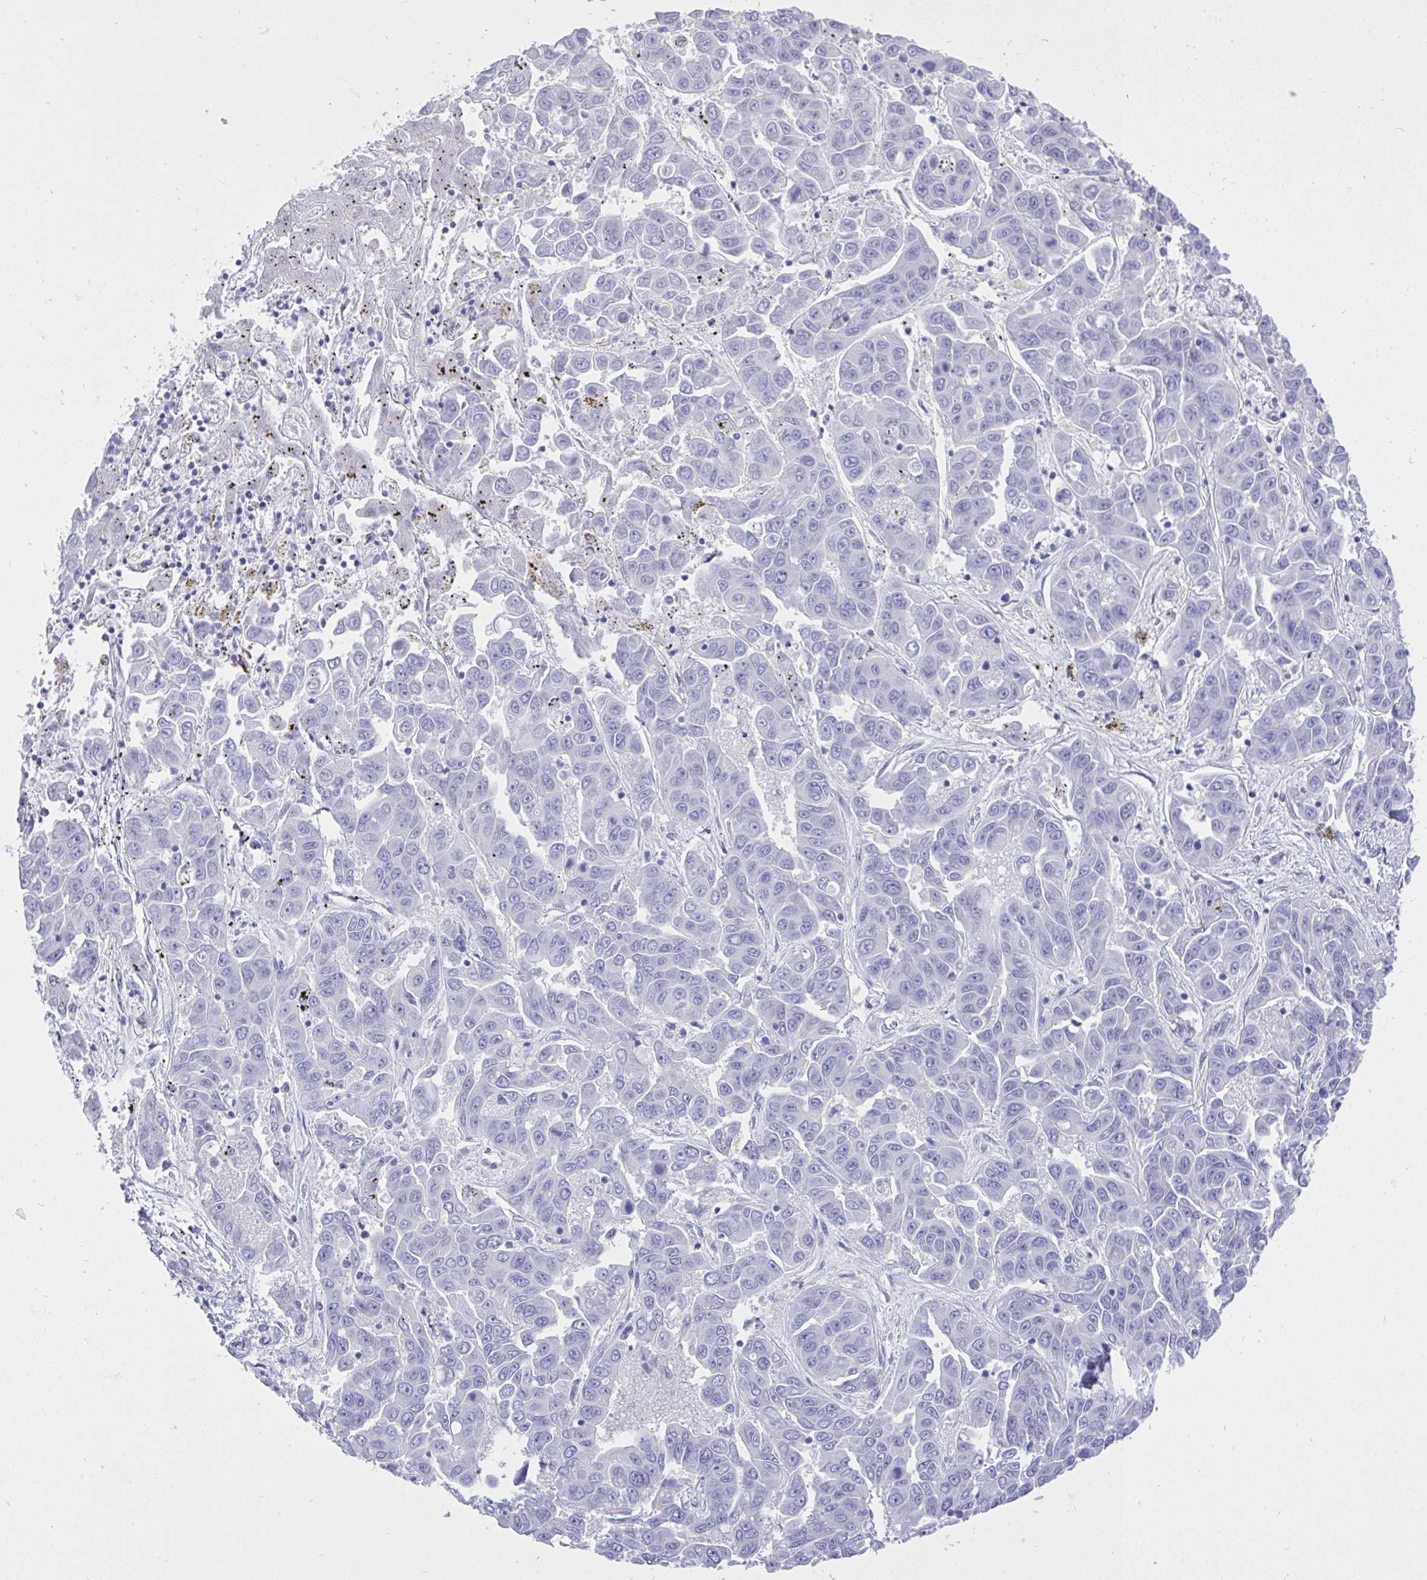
{"staining": {"intensity": "negative", "quantity": "none", "location": "none"}, "tissue": "liver cancer", "cell_type": "Tumor cells", "image_type": "cancer", "snomed": [{"axis": "morphology", "description": "Cholangiocarcinoma"}, {"axis": "topography", "description": "Liver"}], "caption": "A high-resolution image shows immunohistochemistry staining of liver cancer (cholangiocarcinoma), which reveals no significant staining in tumor cells. (Immunohistochemistry, brightfield microscopy, high magnification).", "gene": "MS4A12", "patient": {"sex": "female", "age": 52}}